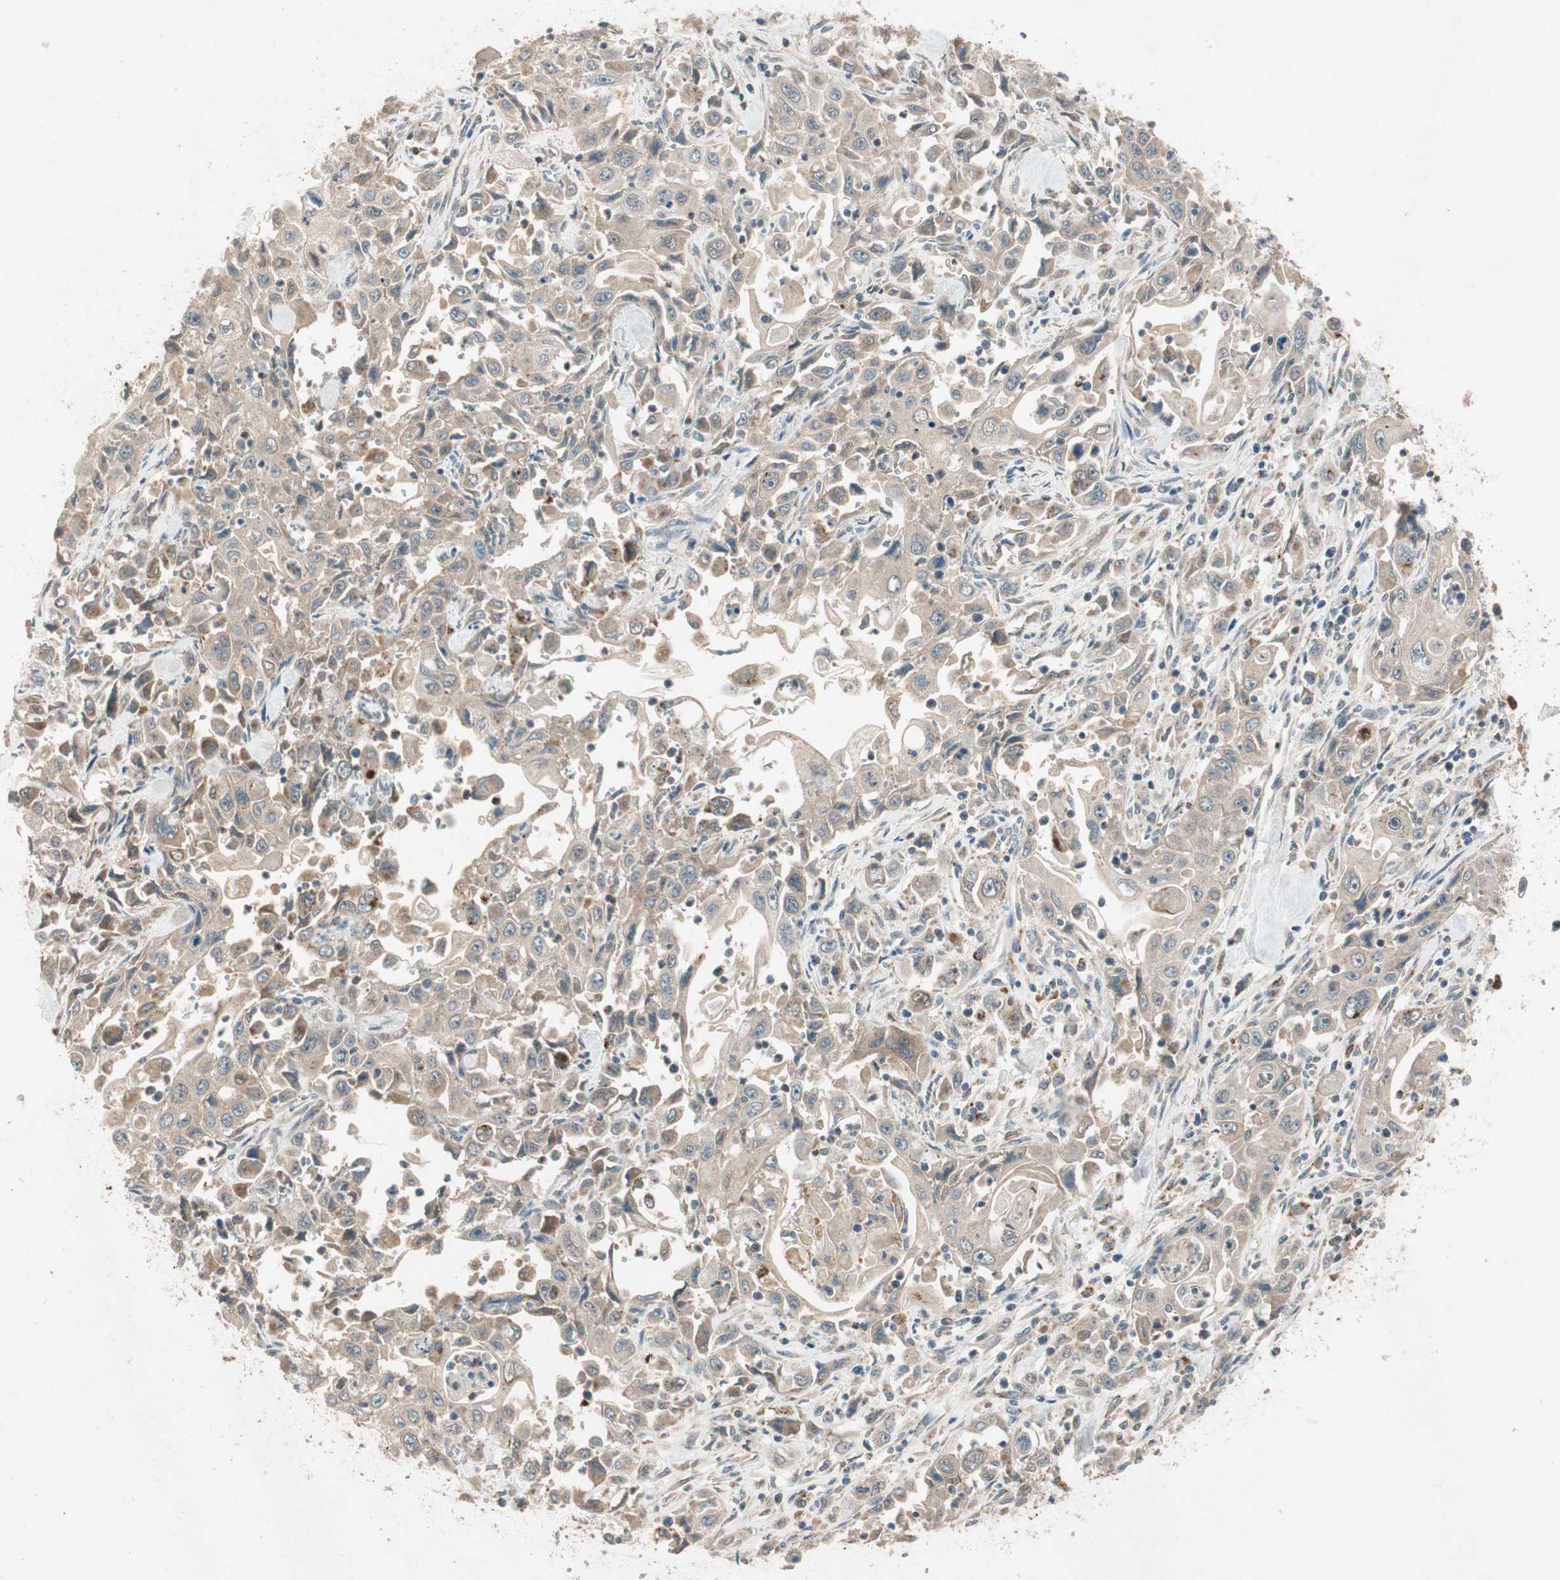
{"staining": {"intensity": "moderate", "quantity": ">75%", "location": "cytoplasmic/membranous"}, "tissue": "pancreatic cancer", "cell_type": "Tumor cells", "image_type": "cancer", "snomed": [{"axis": "morphology", "description": "Adenocarcinoma, NOS"}, {"axis": "topography", "description": "Pancreas"}], "caption": "High-power microscopy captured an immunohistochemistry photomicrograph of pancreatic cancer, revealing moderate cytoplasmic/membranous expression in about >75% of tumor cells. Using DAB (3,3'-diaminobenzidine) (brown) and hematoxylin (blue) stains, captured at high magnification using brightfield microscopy.", "gene": "NCLN", "patient": {"sex": "male", "age": 70}}